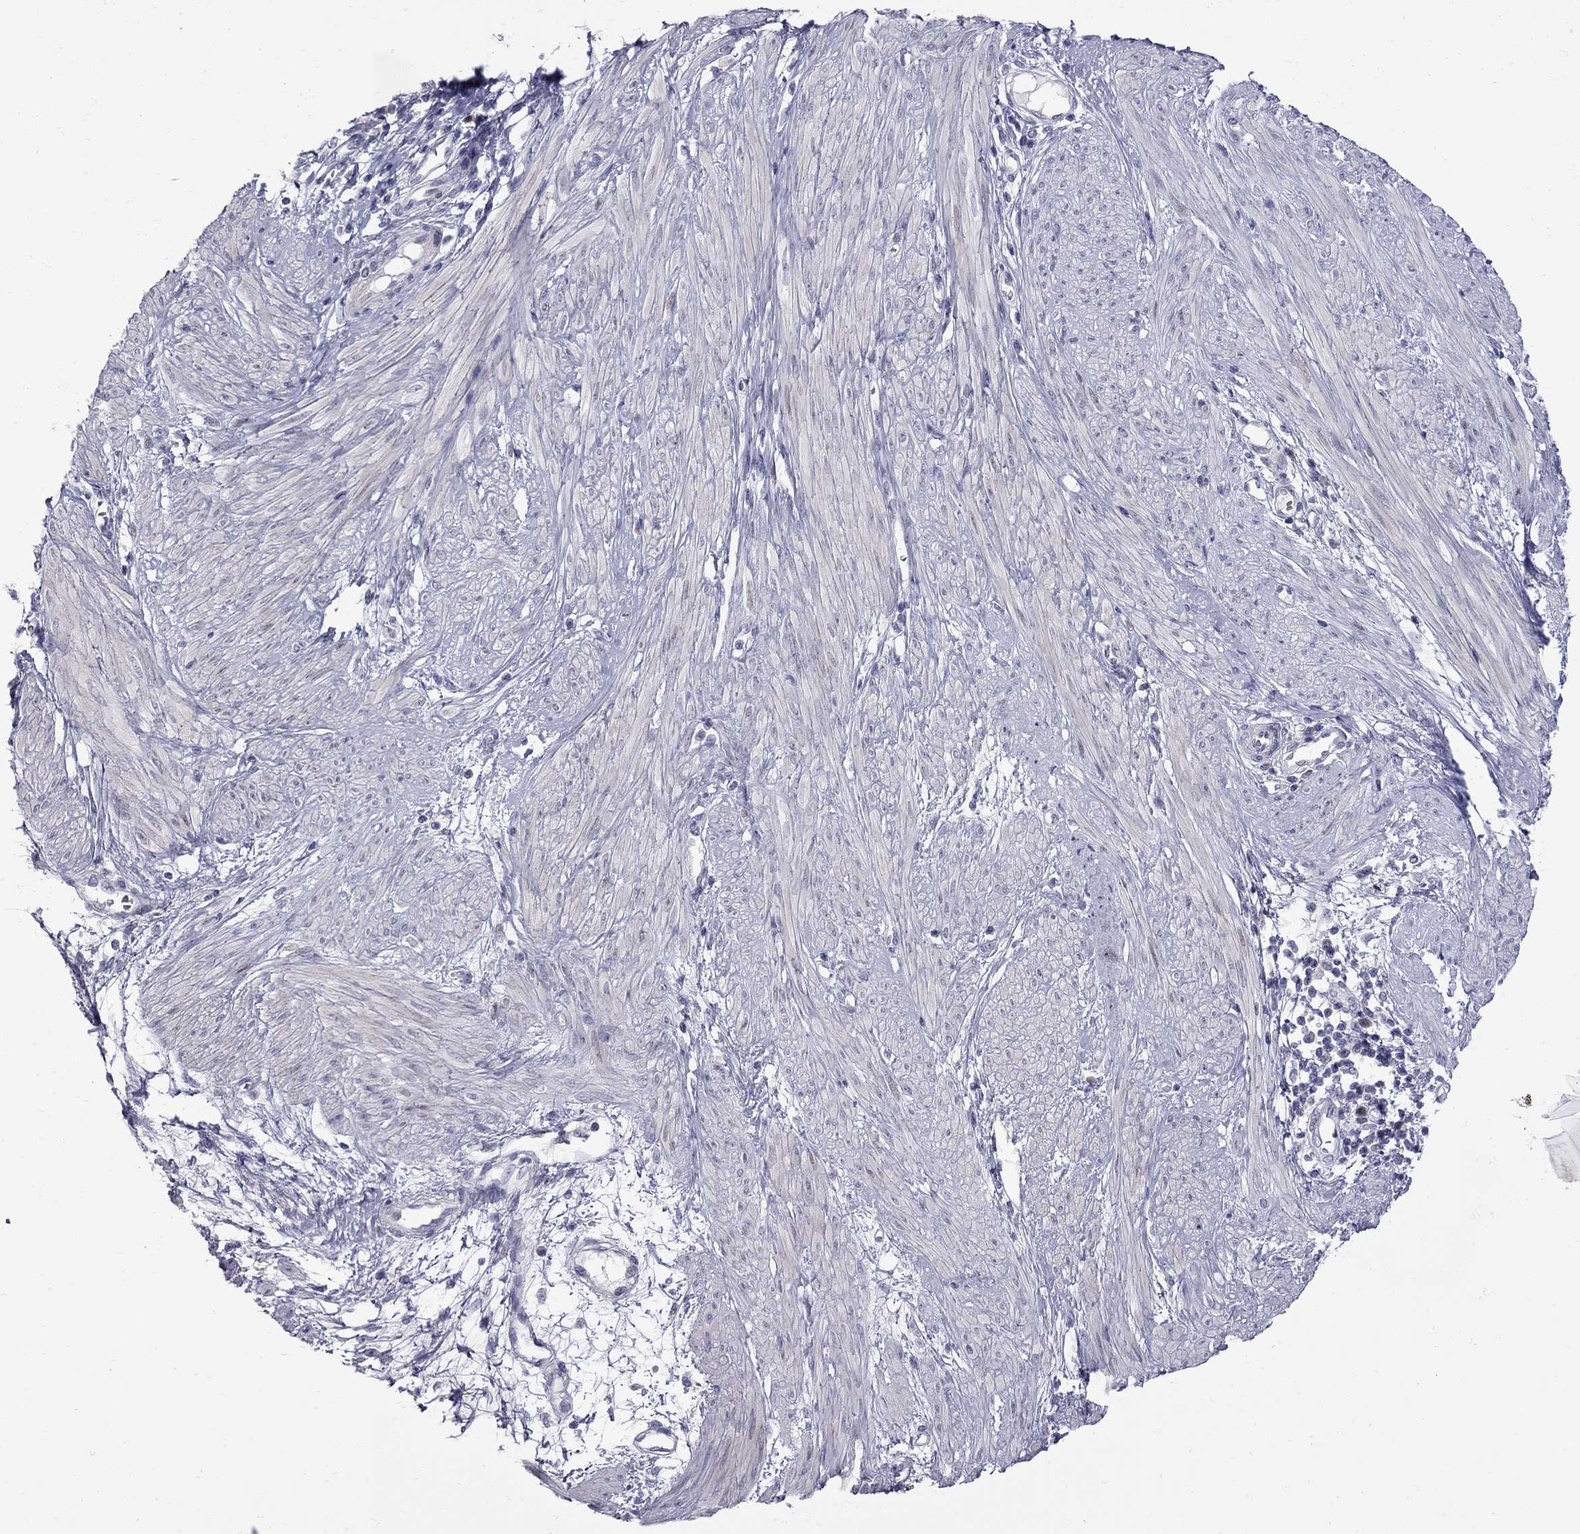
{"staining": {"intensity": "negative", "quantity": "none", "location": "none"}, "tissue": "cervical cancer", "cell_type": "Tumor cells", "image_type": "cancer", "snomed": [{"axis": "morphology", "description": "Squamous cell carcinoma, NOS"}, {"axis": "topography", "description": "Cervix"}], "caption": "The histopathology image demonstrates no staining of tumor cells in cervical squamous cell carcinoma.", "gene": "NRARP", "patient": {"sex": "female", "age": 39}}